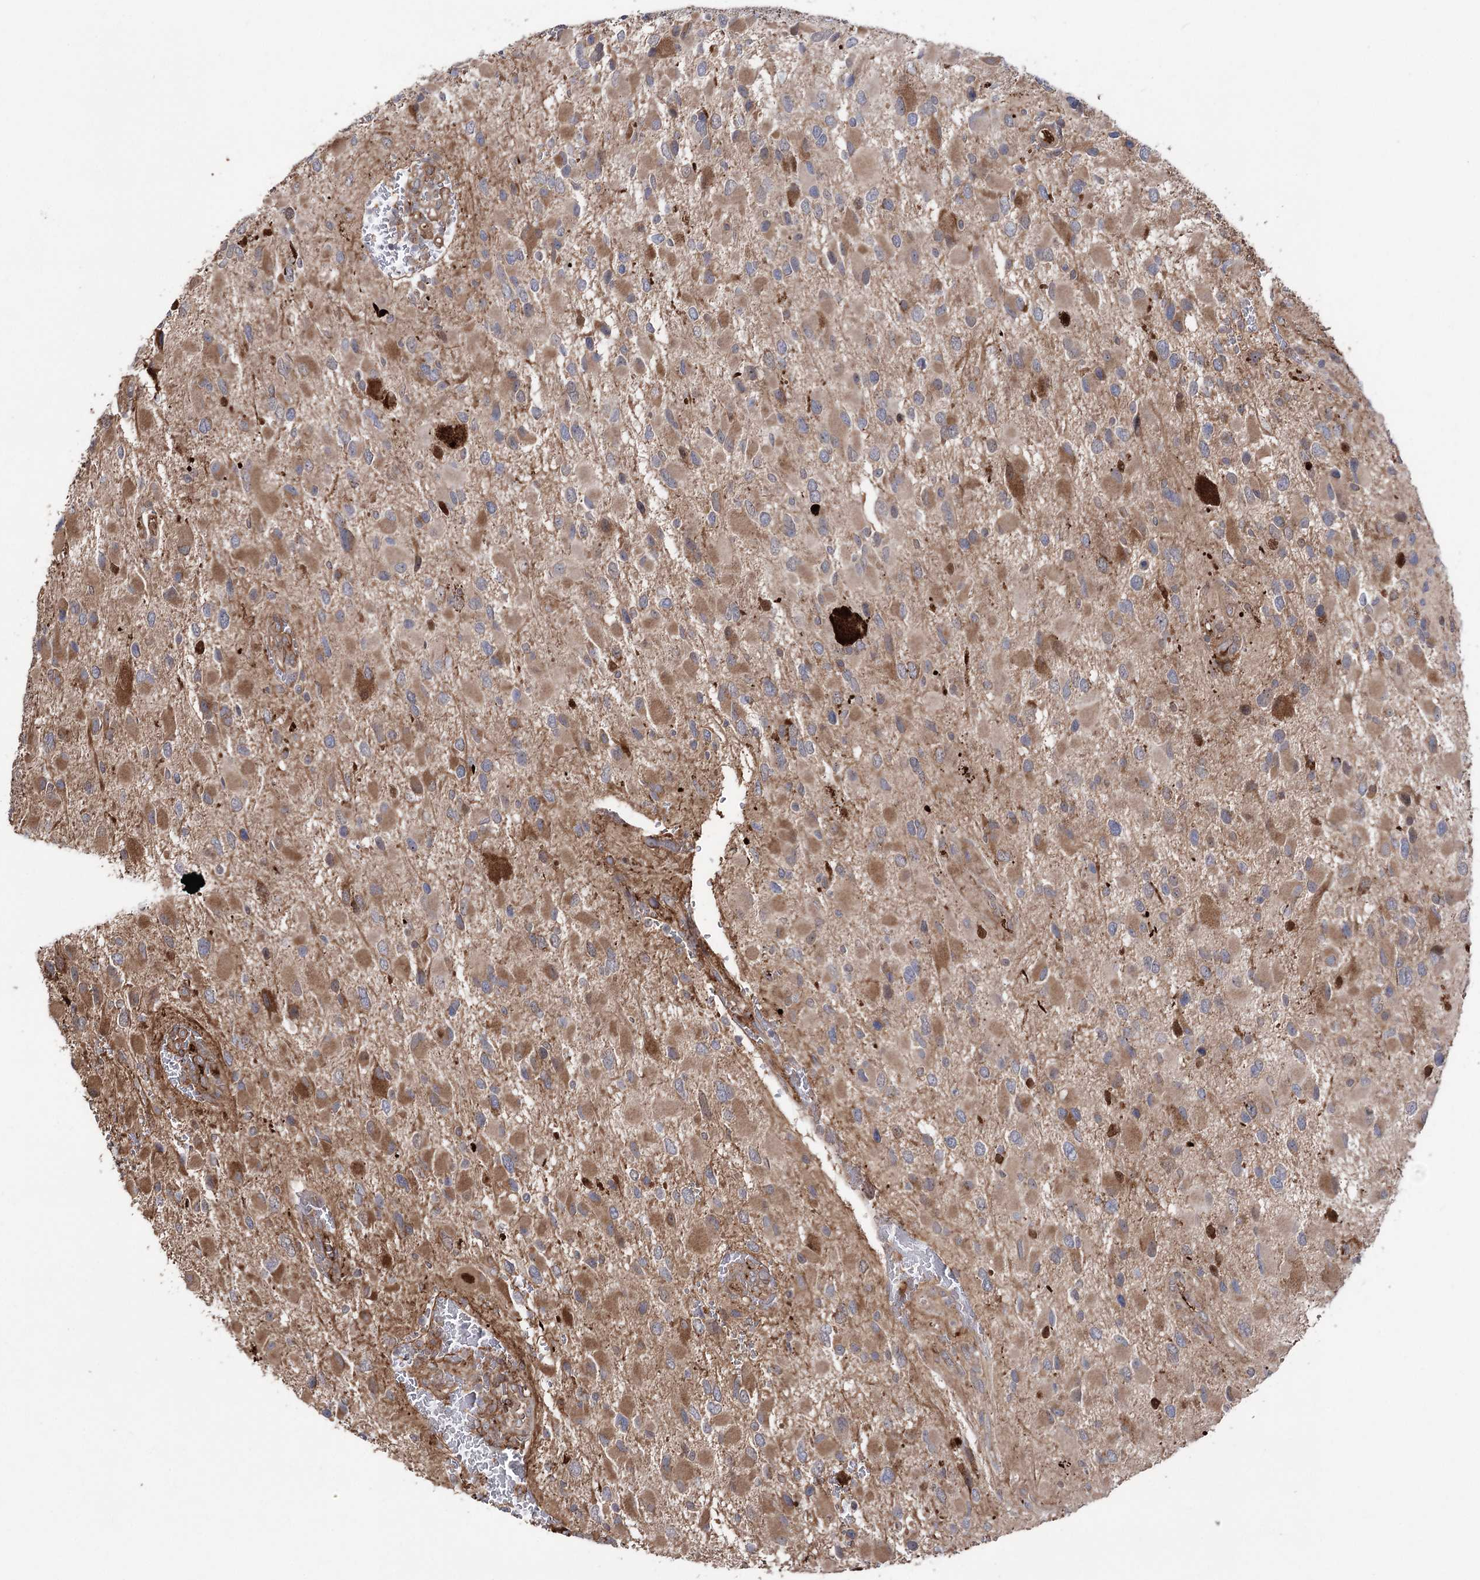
{"staining": {"intensity": "moderate", "quantity": ">75%", "location": "cytoplasmic/membranous"}, "tissue": "glioma", "cell_type": "Tumor cells", "image_type": "cancer", "snomed": [{"axis": "morphology", "description": "Glioma, malignant, High grade"}, {"axis": "topography", "description": "Brain"}], "caption": "IHC of glioma reveals medium levels of moderate cytoplasmic/membranous positivity in approximately >75% of tumor cells.", "gene": "OTUD1", "patient": {"sex": "male", "age": 53}}